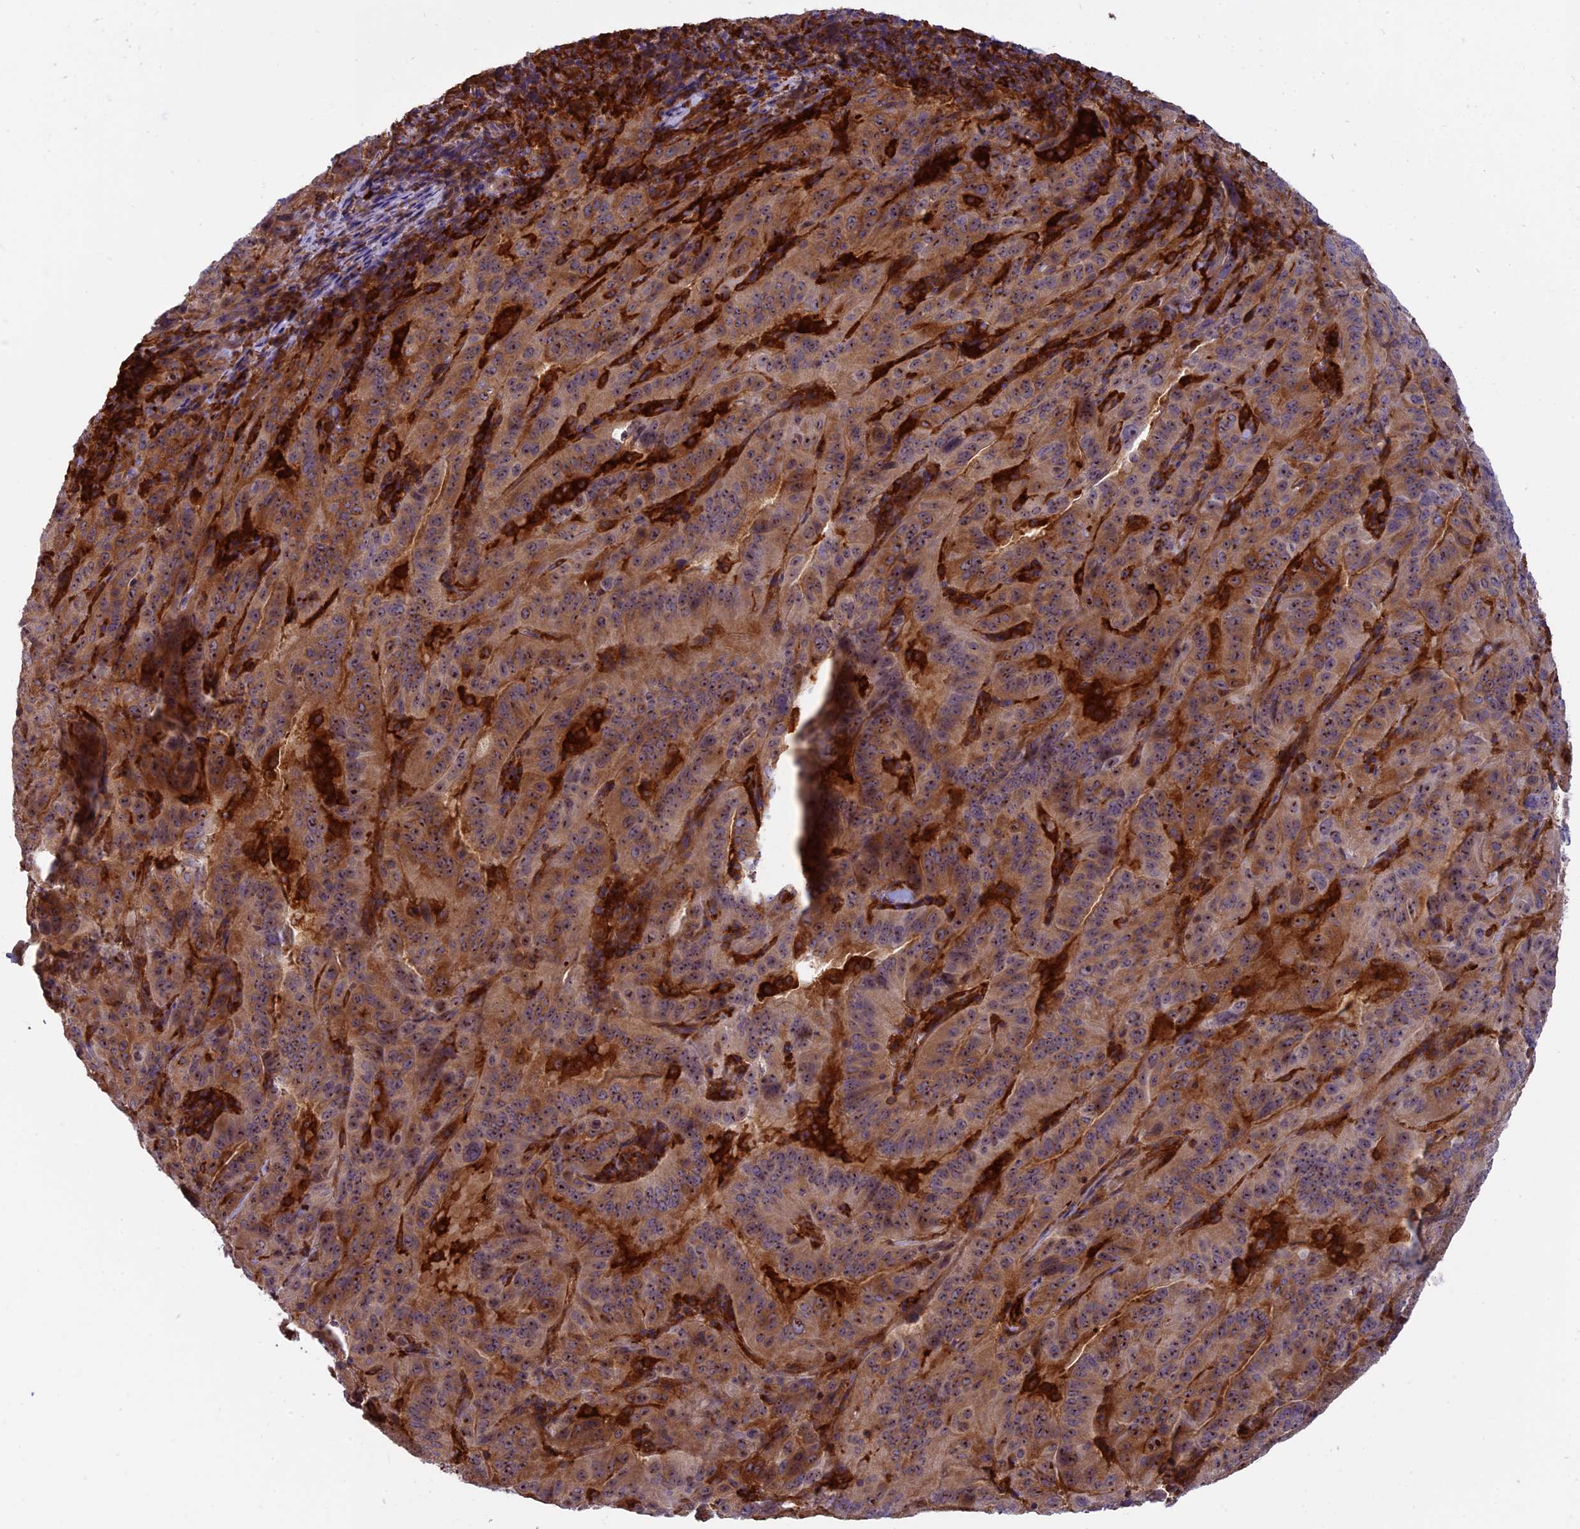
{"staining": {"intensity": "moderate", "quantity": ">75%", "location": "cytoplasmic/membranous,nuclear"}, "tissue": "pancreatic cancer", "cell_type": "Tumor cells", "image_type": "cancer", "snomed": [{"axis": "morphology", "description": "Adenocarcinoma, NOS"}, {"axis": "topography", "description": "Pancreas"}], "caption": "The immunohistochemical stain highlights moderate cytoplasmic/membranous and nuclear positivity in tumor cells of pancreatic adenocarcinoma tissue.", "gene": "EHBP1L1", "patient": {"sex": "male", "age": 63}}